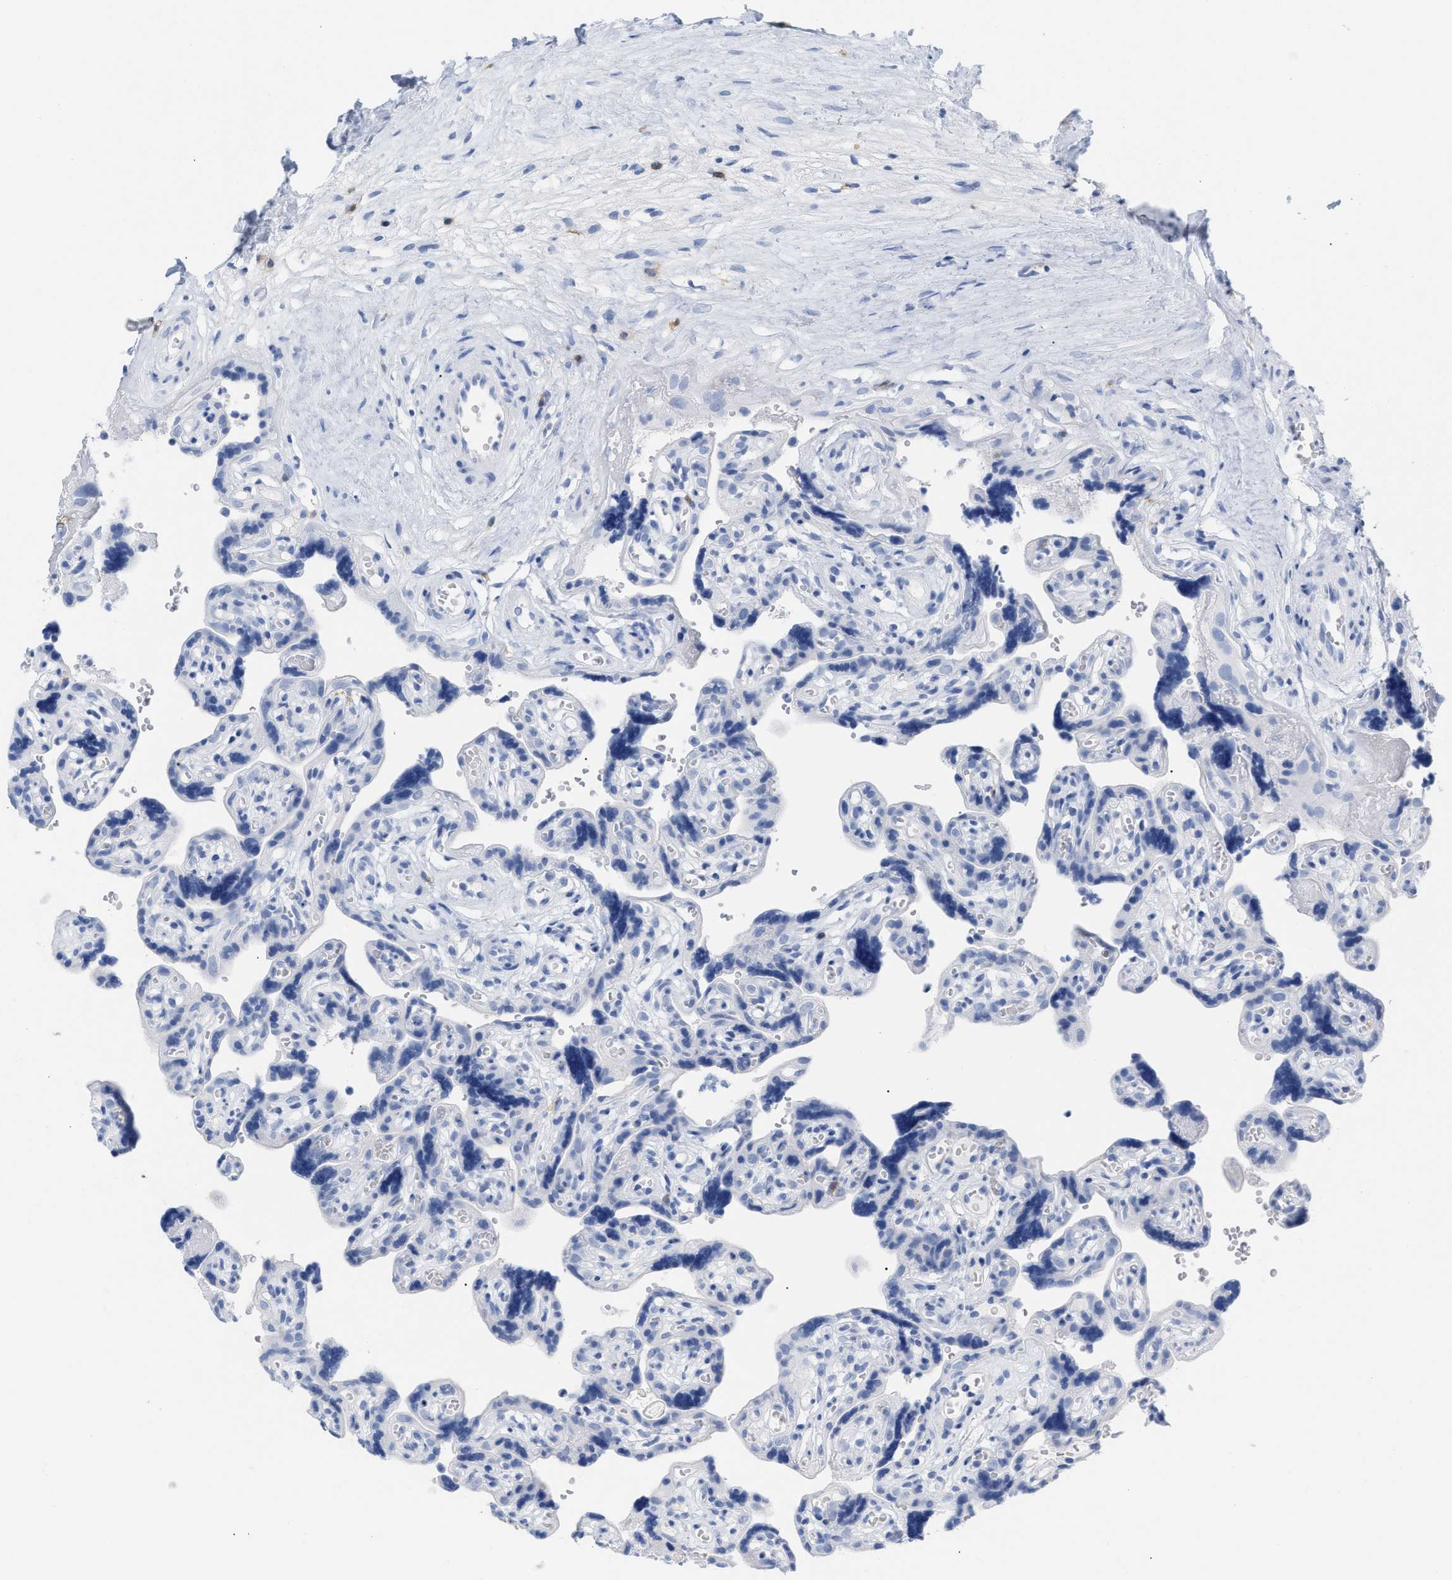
{"staining": {"intensity": "negative", "quantity": "none", "location": "none"}, "tissue": "placenta", "cell_type": "Decidual cells", "image_type": "normal", "snomed": [{"axis": "morphology", "description": "Normal tissue, NOS"}, {"axis": "topography", "description": "Placenta"}], "caption": "Placenta was stained to show a protein in brown. There is no significant staining in decidual cells. (Brightfield microscopy of DAB immunohistochemistry (IHC) at high magnification).", "gene": "CD5", "patient": {"sex": "female", "age": 30}}